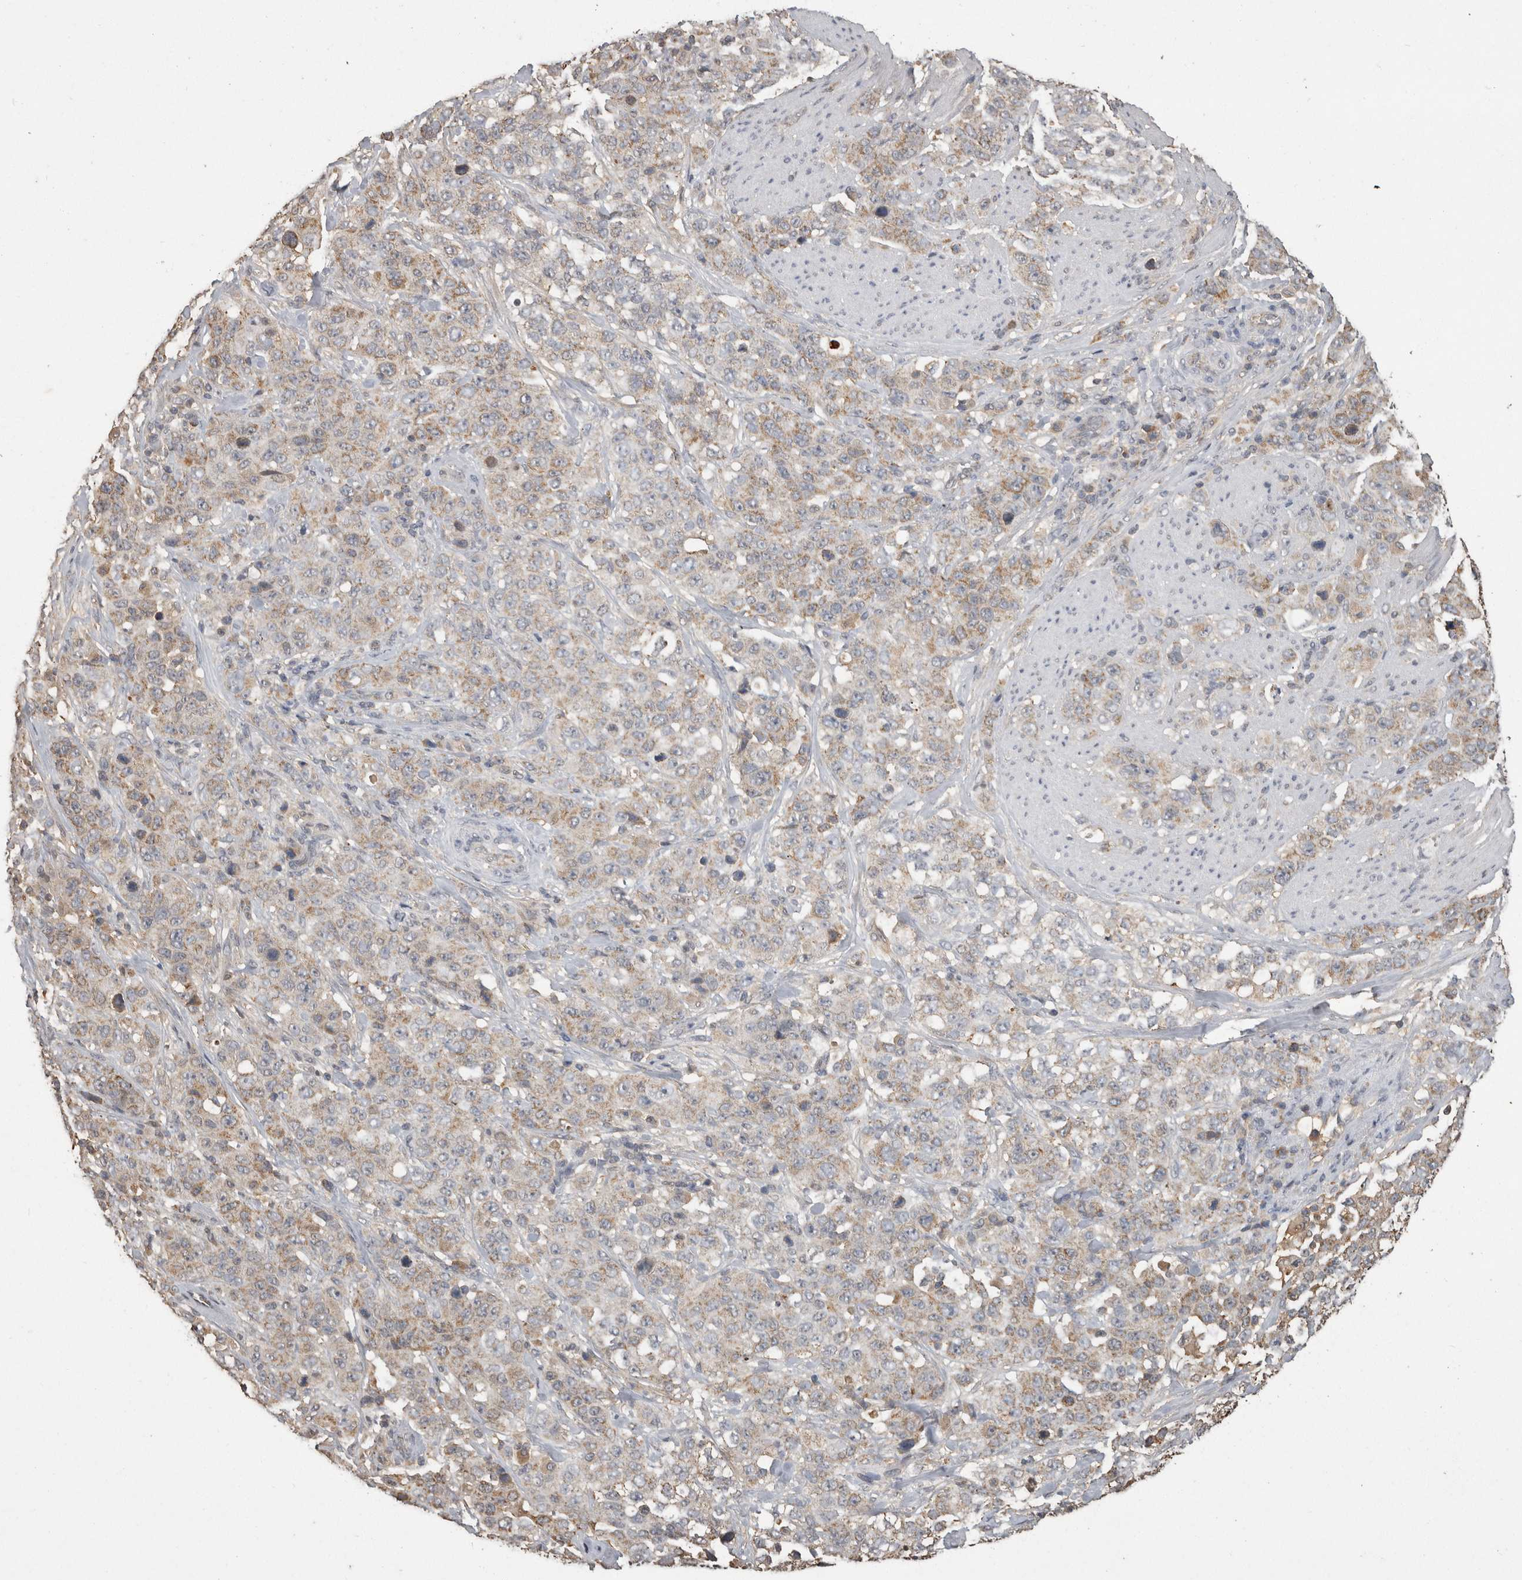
{"staining": {"intensity": "weak", "quantity": "25%-75%", "location": "cytoplasmic/membranous"}, "tissue": "stomach cancer", "cell_type": "Tumor cells", "image_type": "cancer", "snomed": [{"axis": "morphology", "description": "Adenocarcinoma, NOS"}, {"axis": "topography", "description": "Stomach"}], "caption": "IHC image of human stomach cancer stained for a protein (brown), which displays low levels of weak cytoplasmic/membranous staining in approximately 25%-75% of tumor cells.", "gene": "PREP", "patient": {"sex": "male", "age": 48}}